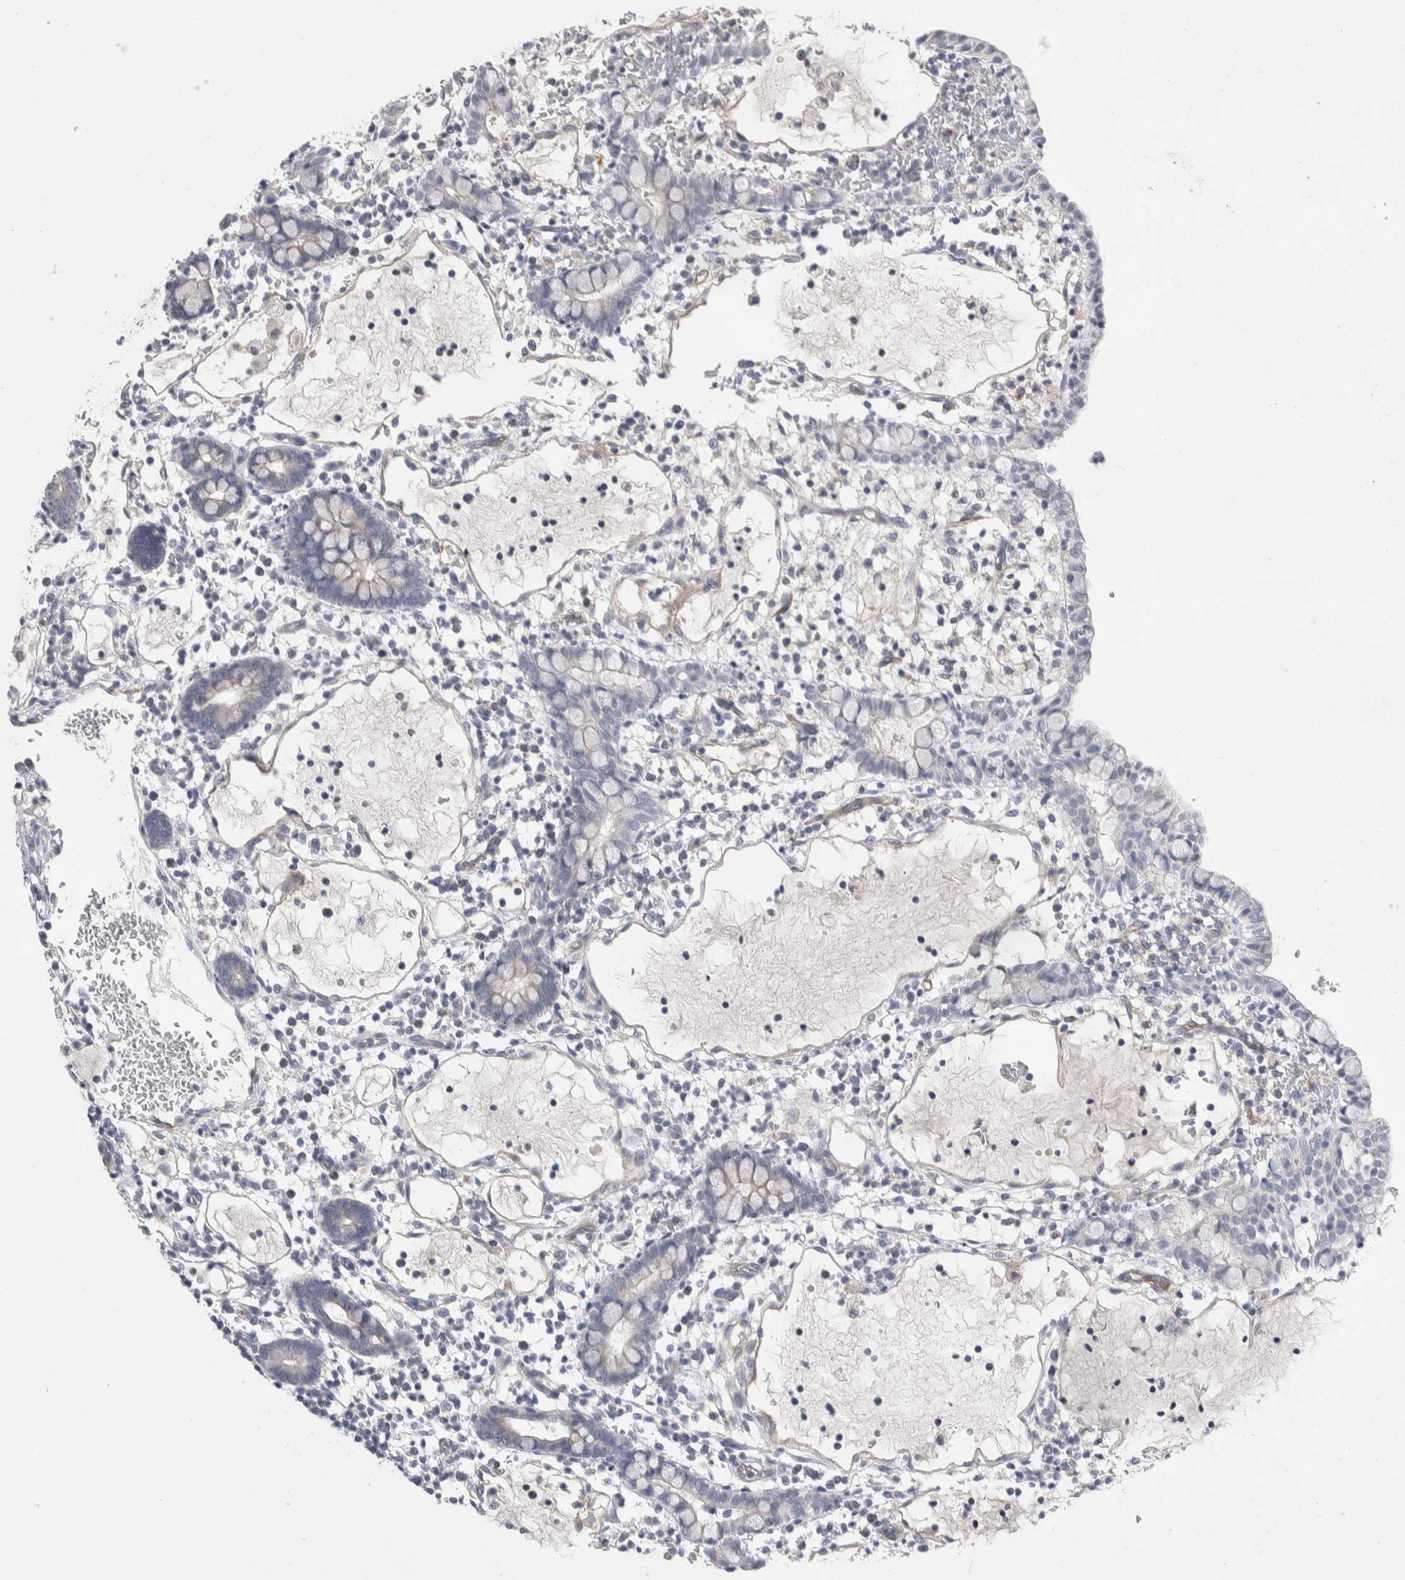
{"staining": {"intensity": "negative", "quantity": "none", "location": "none"}, "tissue": "small intestine", "cell_type": "Glandular cells", "image_type": "normal", "snomed": [{"axis": "morphology", "description": "Normal tissue, NOS"}, {"axis": "morphology", "description": "Developmental malformation"}, {"axis": "topography", "description": "Small intestine"}], "caption": "Micrograph shows no protein expression in glandular cells of unremarkable small intestine. Brightfield microscopy of immunohistochemistry stained with DAB (3,3'-diaminobenzidine) (brown) and hematoxylin (blue), captured at high magnification.", "gene": "CEP131", "patient": {"sex": "male"}}